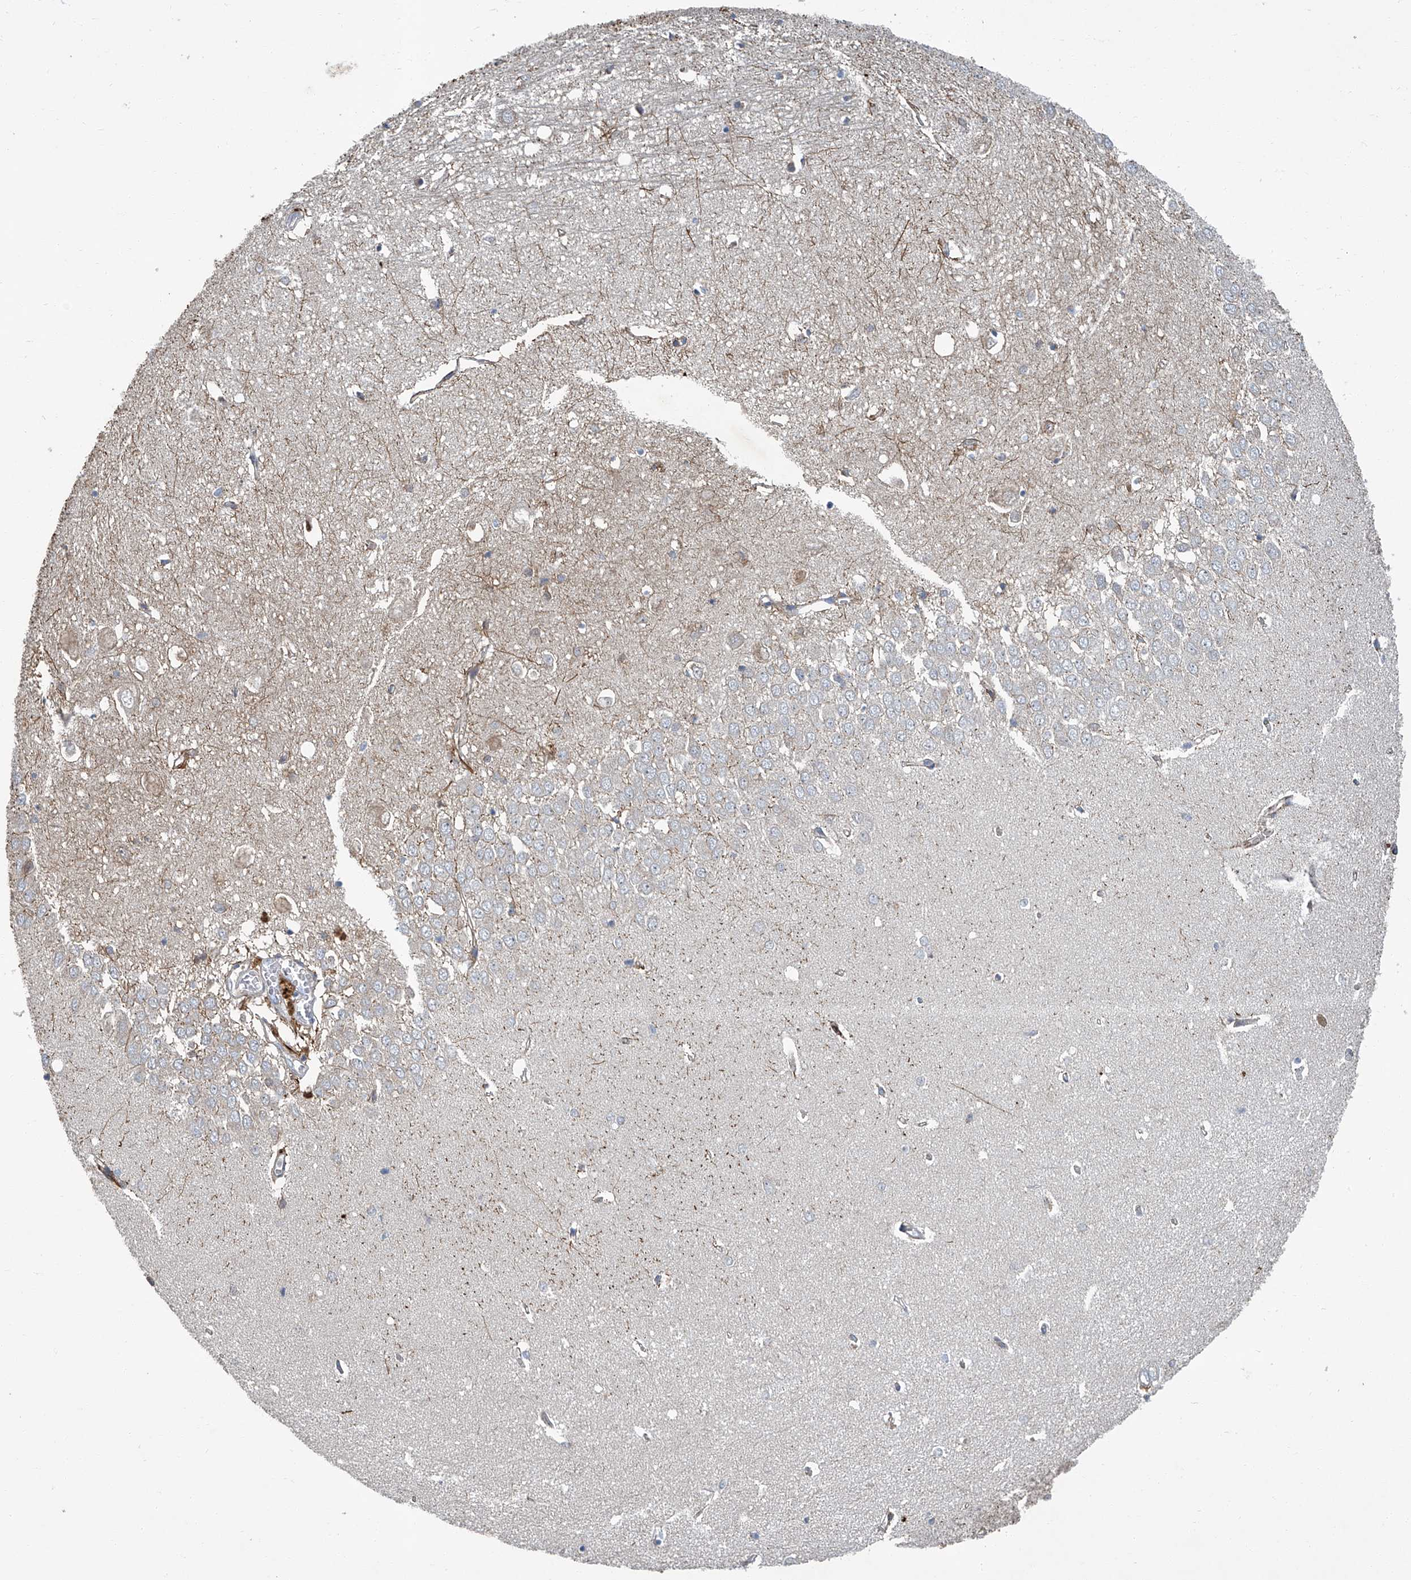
{"staining": {"intensity": "negative", "quantity": "none", "location": "none"}, "tissue": "hippocampus", "cell_type": "Glial cells", "image_type": "normal", "snomed": [{"axis": "morphology", "description": "Normal tissue, NOS"}, {"axis": "topography", "description": "Hippocampus"}], "caption": "The micrograph shows no staining of glial cells in benign hippocampus.", "gene": "FAM167A", "patient": {"sex": "female", "age": 64}}